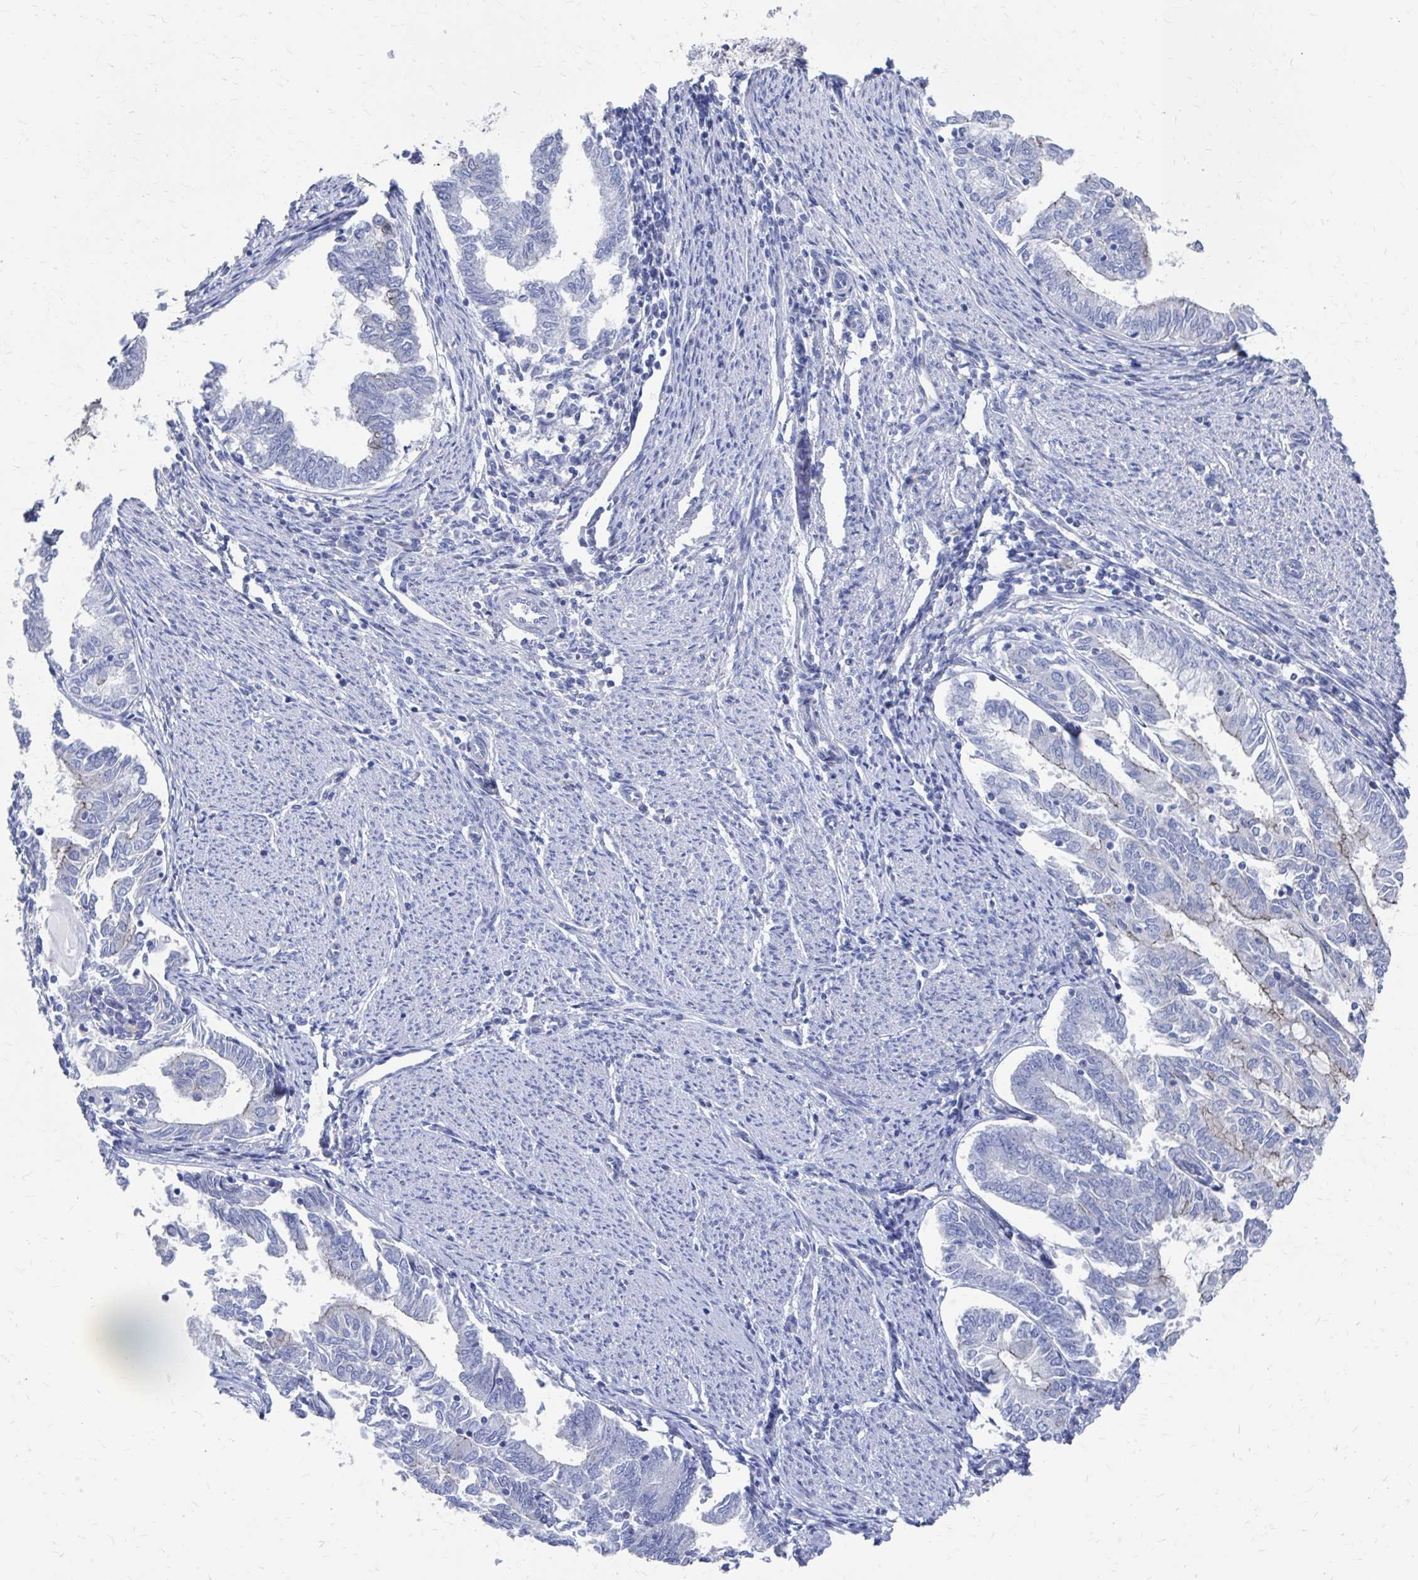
{"staining": {"intensity": "negative", "quantity": "none", "location": "none"}, "tissue": "endometrial cancer", "cell_type": "Tumor cells", "image_type": "cancer", "snomed": [{"axis": "morphology", "description": "Adenocarcinoma, NOS"}, {"axis": "topography", "description": "Endometrium"}], "caption": "IHC micrograph of neoplastic tissue: human endometrial adenocarcinoma stained with DAB demonstrates no significant protein staining in tumor cells. (Brightfield microscopy of DAB (3,3'-diaminobenzidine) immunohistochemistry (IHC) at high magnification).", "gene": "PLEKHG7", "patient": {"sex": "female", "age": 79}}